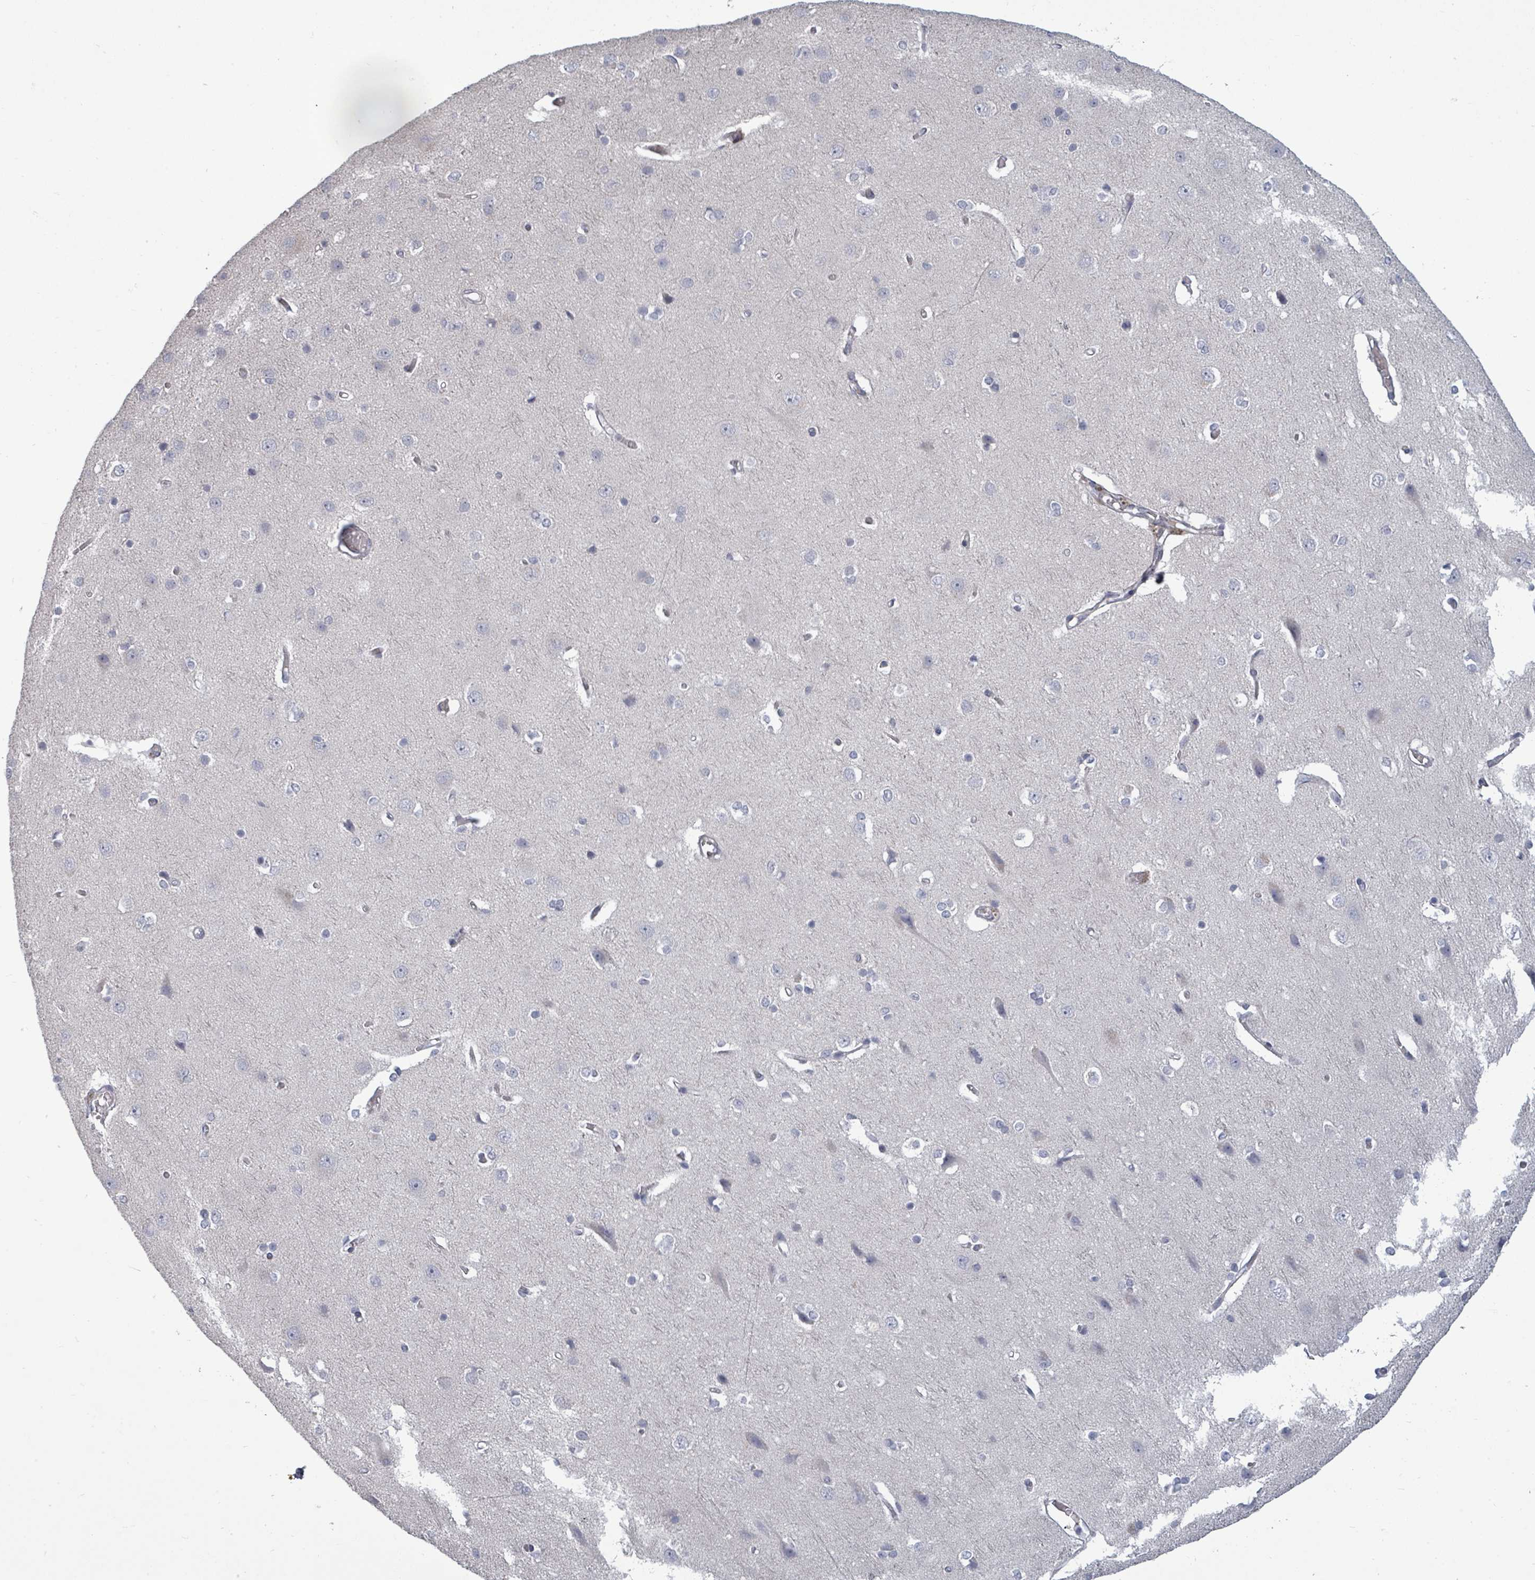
{"staining": {"intensity": "negative", "quantity": "none", "location": "none"}, "tissue": "cerebral cortex", "cell_type": "Endothelial cells", "image_type": "normal", "snomed": [{"axis": "morphology", "description": "Normal tissue, NOS"}, {"axis": "topography", "description": "Cerebral cortex"}], "caption": "This is an immunohistochemistry photomicrograph of unremarkable cerebral cortex. There is no positivity in endothelial cells.", "gene": "ASB12", "patient": {"sex": "male", "age": 37}}